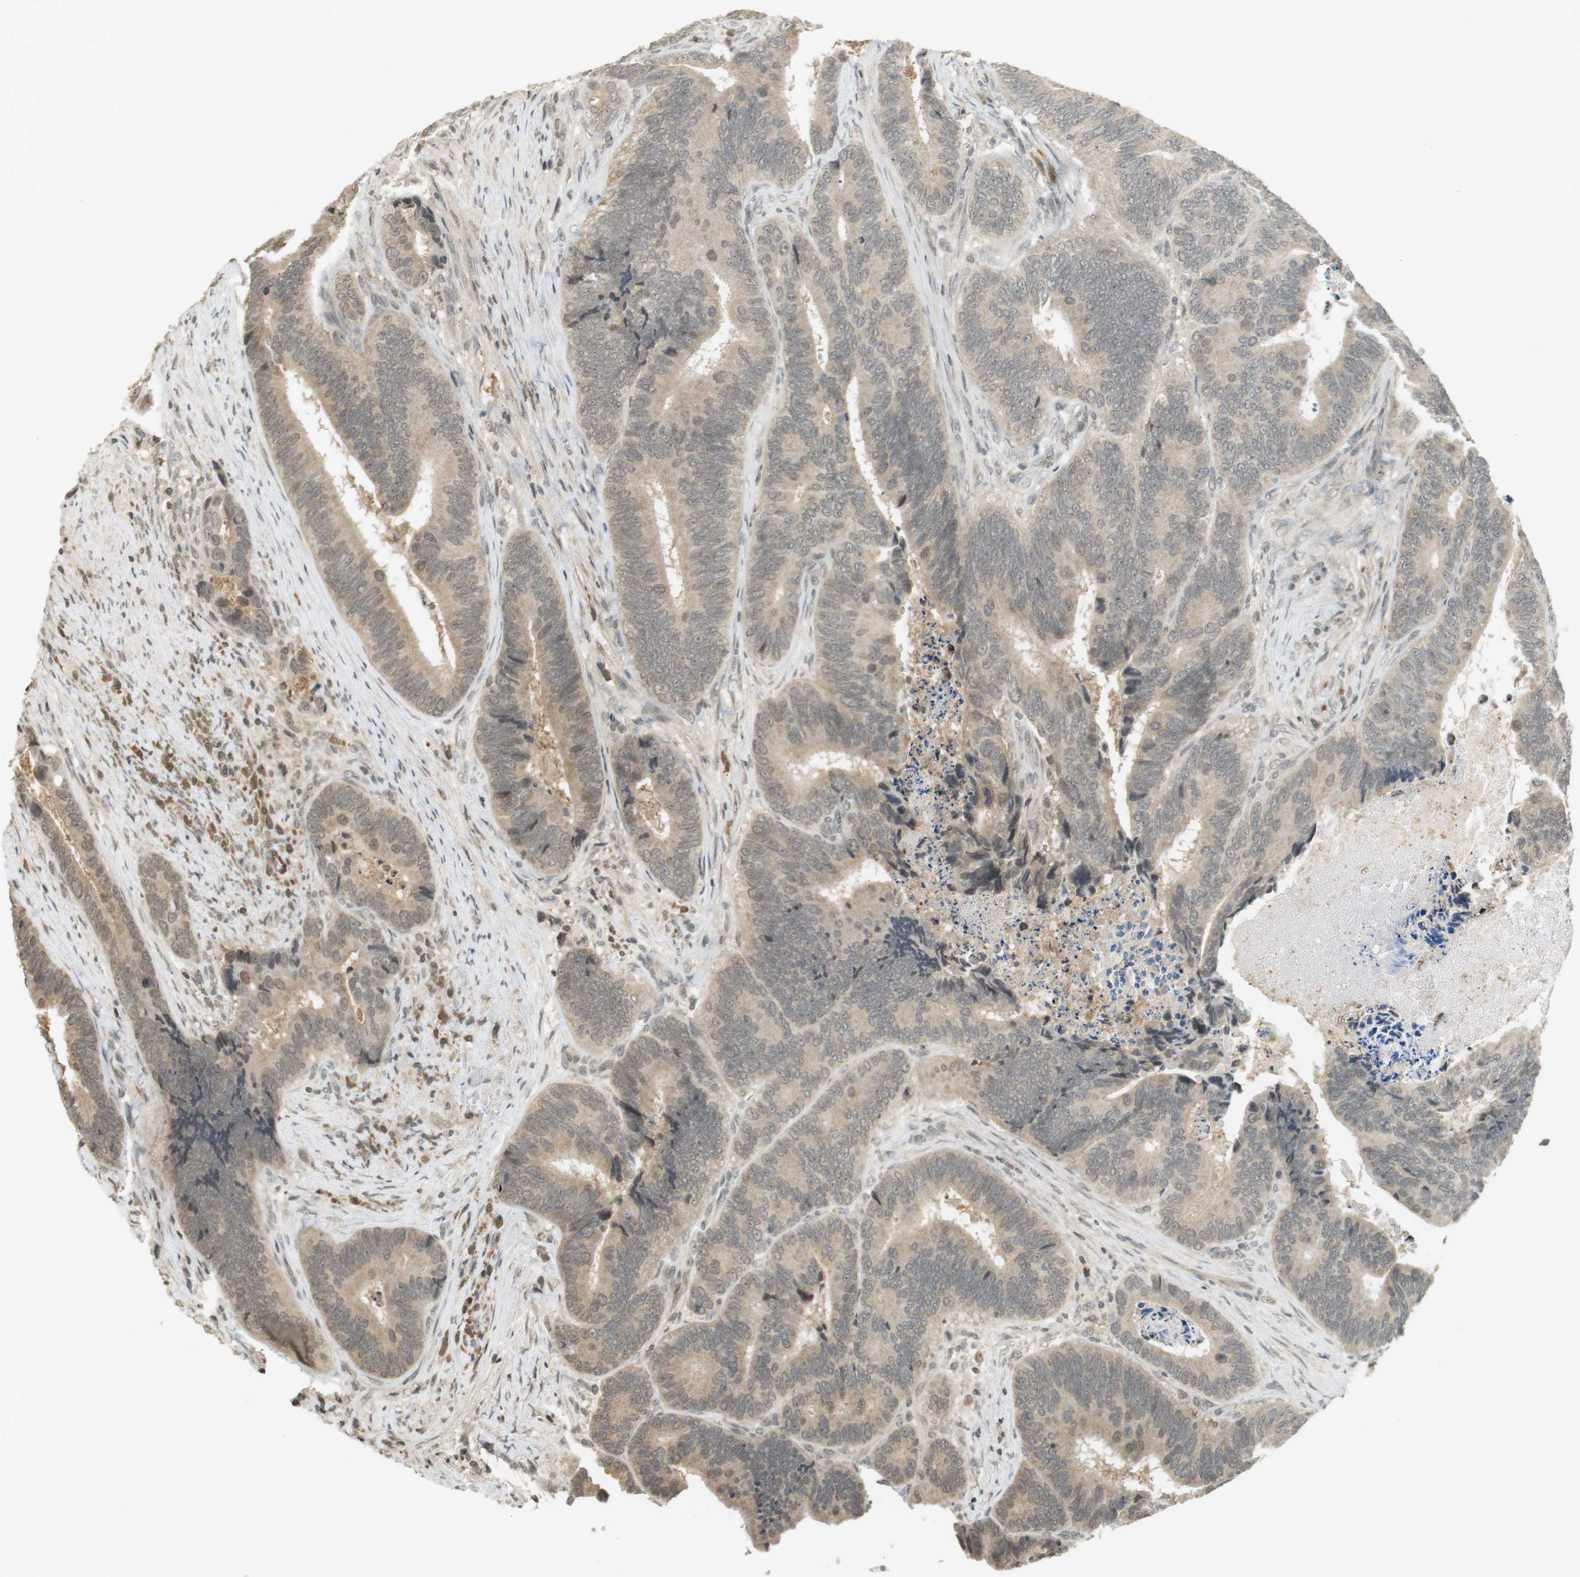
{"staining": {"intensity": "weak", "quantity": "25%-75%", "location": "cytoplasmic/membranous,nuclear"}, "tissue": "colorectal cancer", "cell_type": "Tumor cells", "image_type": "cancer", "snomed": [{"axis": "morphology", "description": "Inflammation, NOS"}, {"axis": "morphology", "description": "Adenocarcinoma, NOS"}, {"axis": "topography", "description": "Colon"}], "caption": "Protein staining of colorectal adenocarcinoma tissue shows weak cytoplasmic/membranous and nuclear positivity in about 25%-75% of tumor cells. The staining is performed using DAB brown chromogen to label protein expression. The nuclei are counter-stained blue using hematoxylin.", "gene": "SRR", "patient": {"sex": "male", "age": 72}}